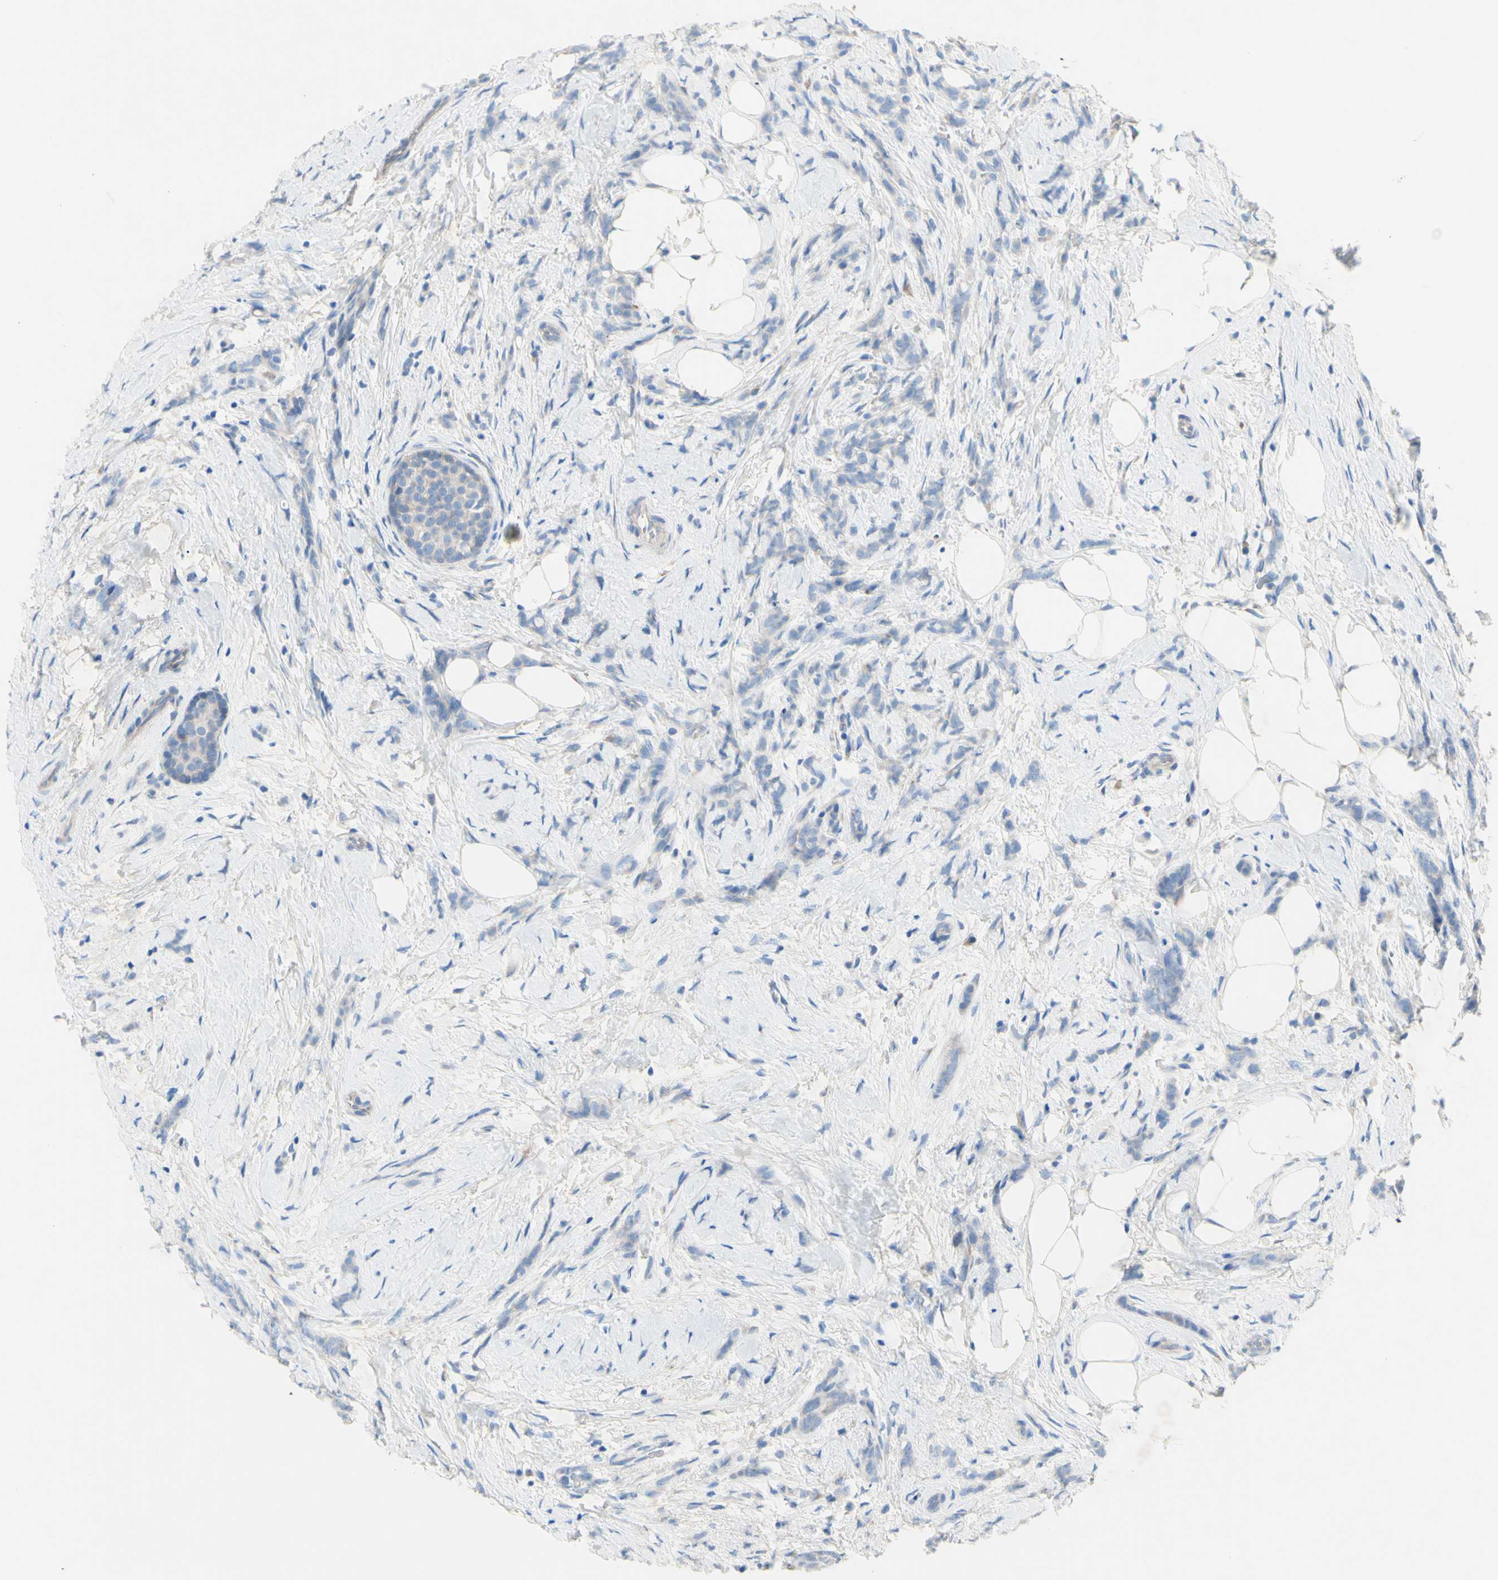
{"staining": {"intensity": "negative", "quantity": "none", "location": "none"}, "tissue": "breast cancer", "cell_type": "Tumor cells", "image_type": "cancer", "snomed": [{"axis": "morphology", "description": "Lobular carcinoma, in situ"}, {"axis": "morphology", "description": "Lobular carcinoma"}, {"axis": "topography", "description": "Breast"}], "caption": "This is an immunohistochemistry photomicrograph of breast cancer. There is no positivity in tumor cells.", "gene": "TMIGD2", "patient": {"sex": "female", "age": 41}}